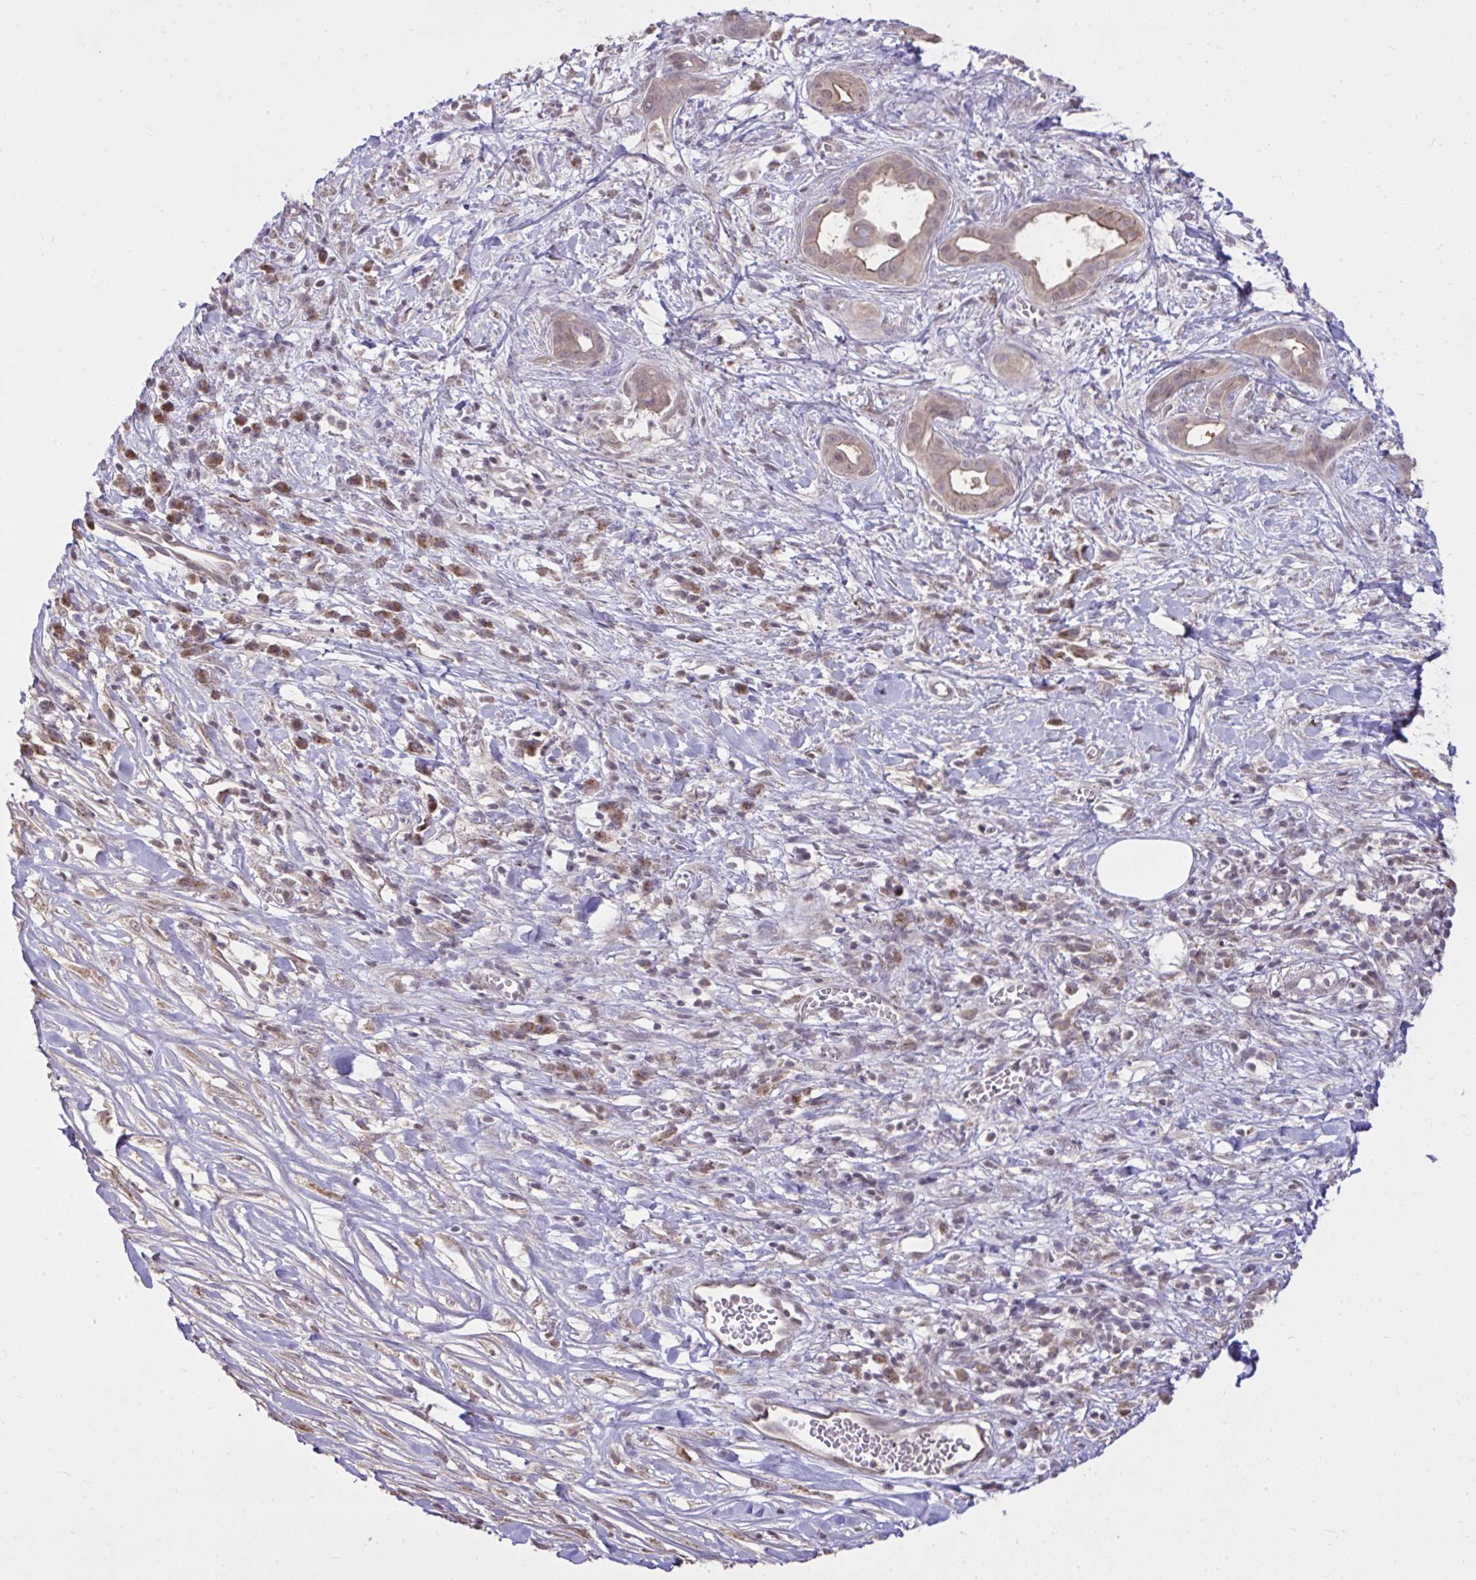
{"staining": {"intensity": "weak", "quantity": "<25%", "location": "cytoplasmic/membranous"}, "tissue": "pancreatic cancer", "cell_type": "Tumor cells", "image_type": "cancer", "snomed": [{"axis": "morphology", "description": "Adenocarcinoma, NOS"}, {"axis": "topography", "description": "Pancreas"}], "caption": "The immunohistochemistry photomicrograph has no significant expression in tumor cells of pancreatic cancer tissue.", "gene": "CYP20A1", "patient": {"sex": "male", "age": 61}}